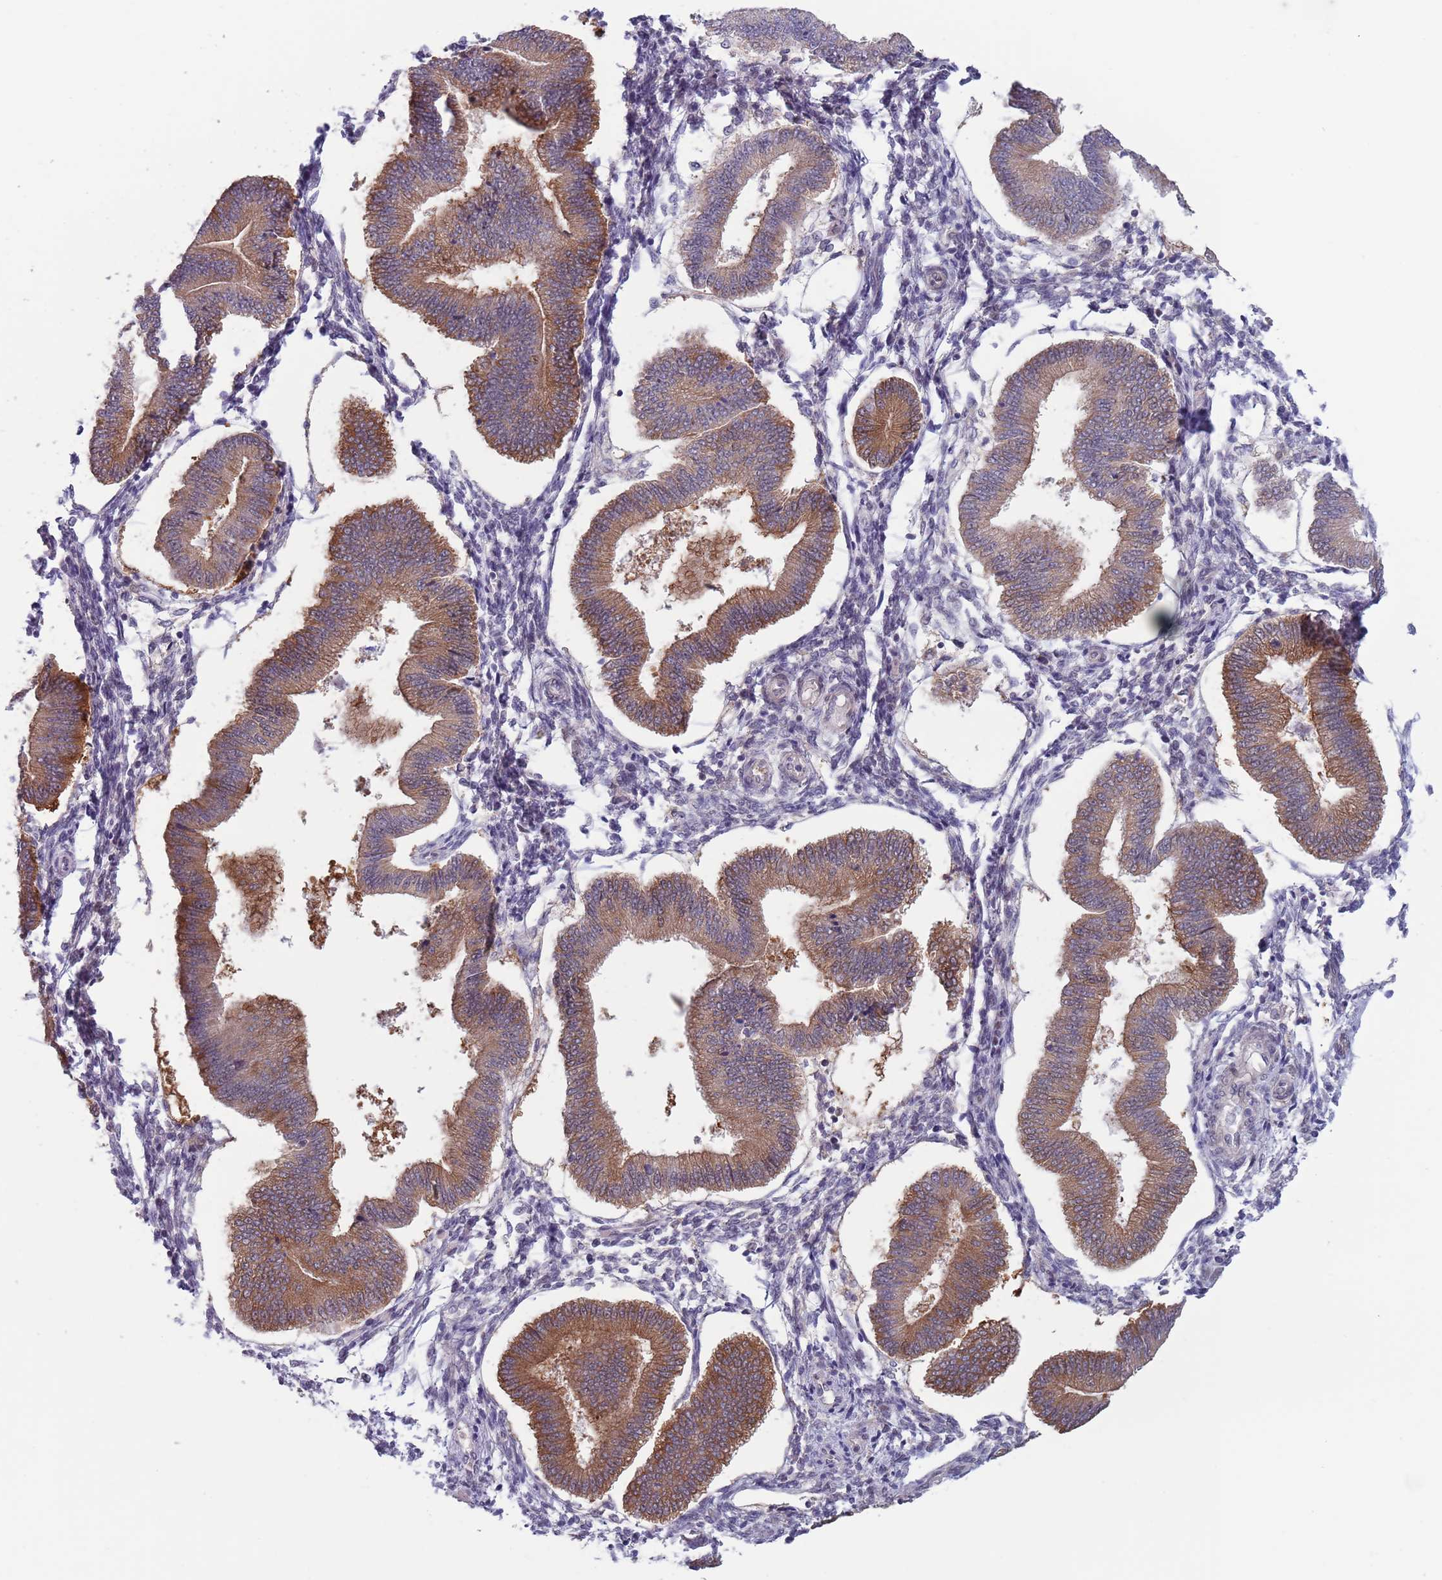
{"staining": {"intensity": "negative", "quantity": "none", "location": "none"}, "tissue": "endometrium", "cell_type": "Cells in endometrial stroma", "image_type": "normal", "snomed": [{"axis": "morphology", "description": "Normal tissue, NOS"}, {"axis": "topography", "description": "Endometrium"}], "caption": "Micrograph shows no significant protein positivity in cells in endometrial stroma of unremarkable endometrium. (DAB IHC visualized using brightfield microscopy, high magnification).", "gene": "CLNS1A", "patient": {"sex": "female", "age": 39}}